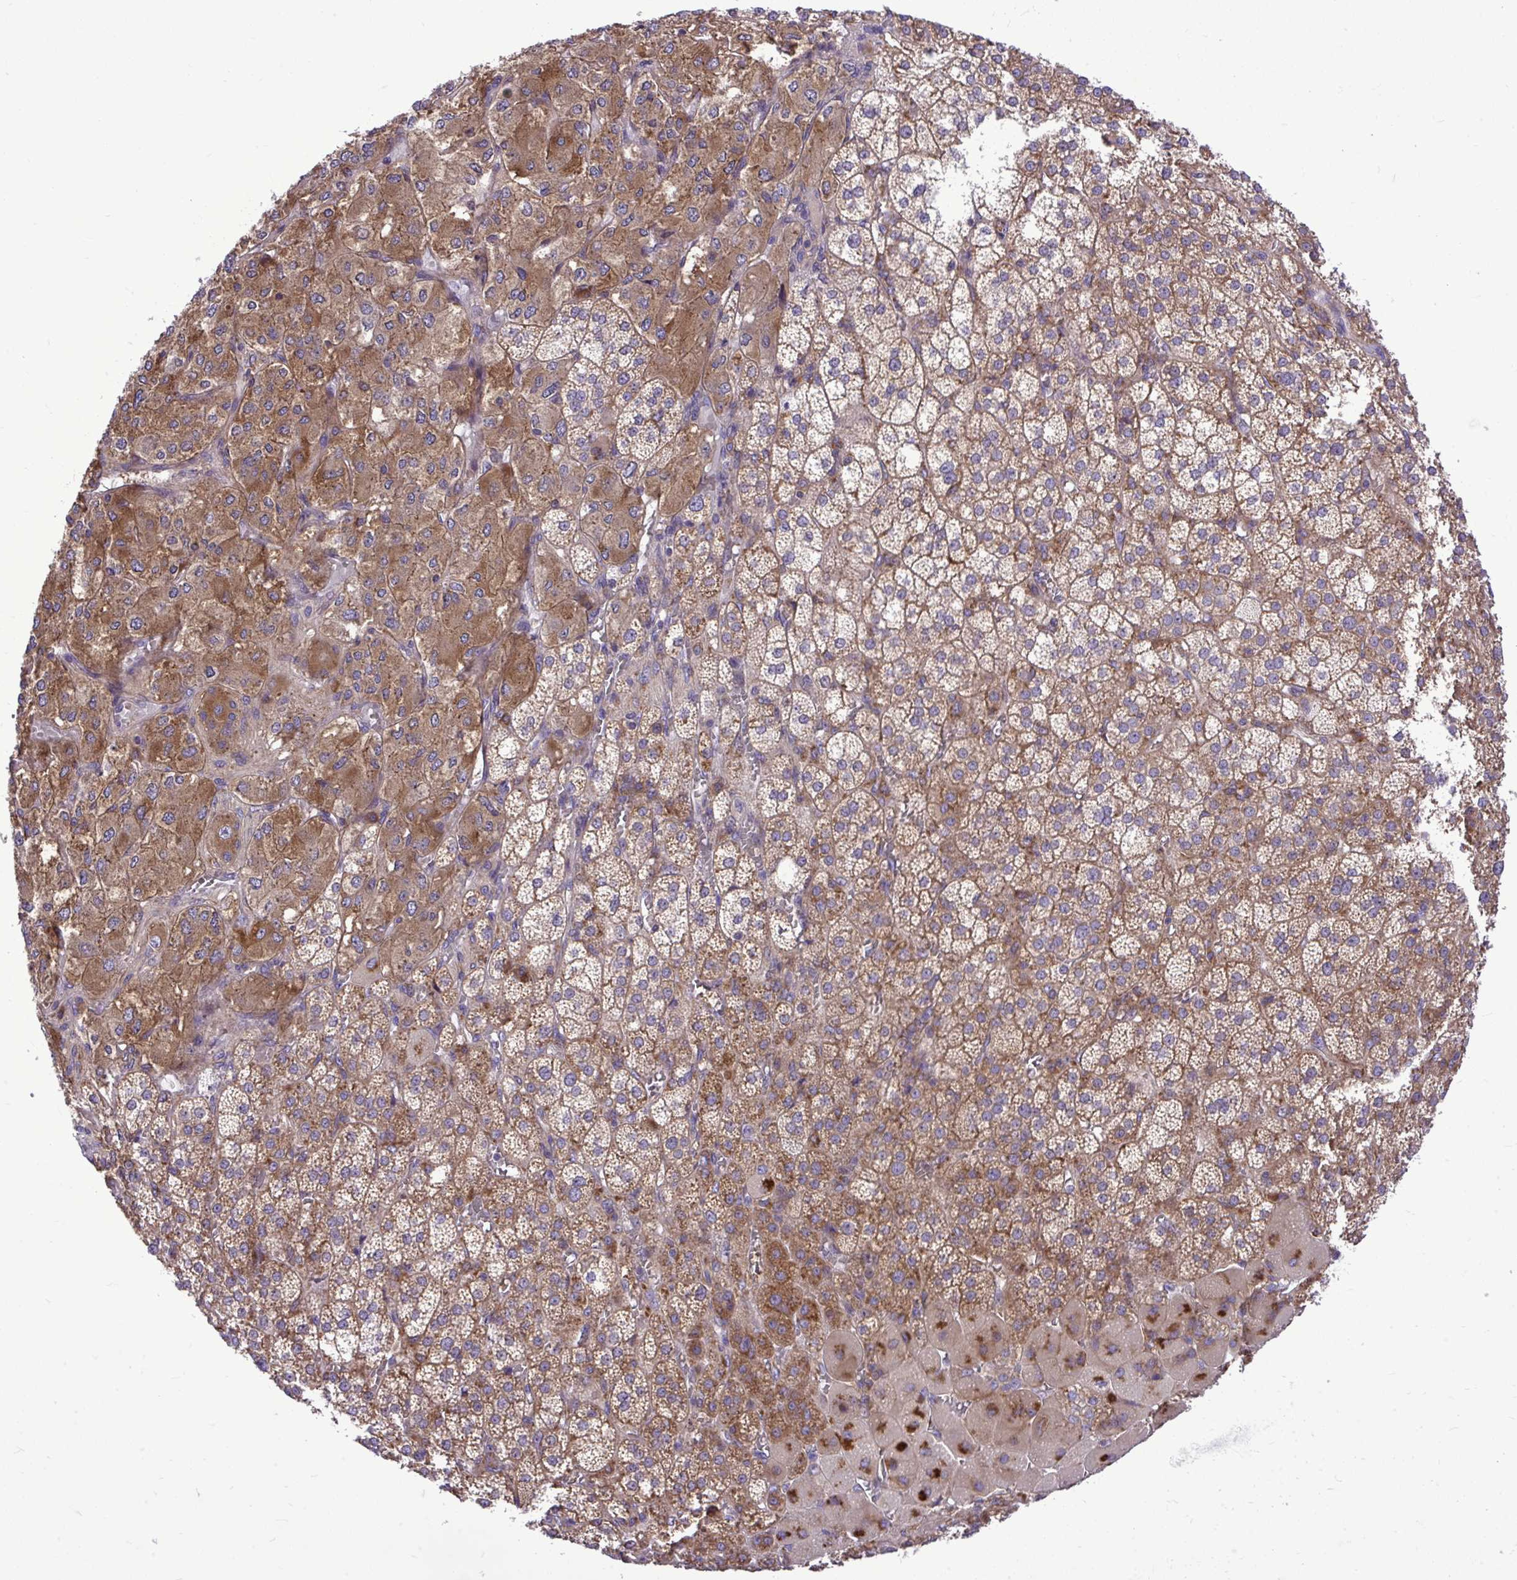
{"staining": {"intensity": "strong", "quantity": "25%-75%", "location": "cytoplasmic/membranous"}, "tissue": "adrenal gland", "cell_type": "Glandular cells", "image_type": "normal", "snomed": [{"axis": "morphology", "description": "Normal tissue, NOS"}, {"axis": "topography", "description": "Adrenal gland"}], "caption": "DAB immunohistochemical staining of normal human adrenal gland reveals strong cytoplasmic/membranous protein staining in approximately 25%-75% of glandular cells. (Brightfield microscopy of DAB IHC at high magnification).", "gene": "PAIP2", "patient": {"sex": "female", "age": 60}}